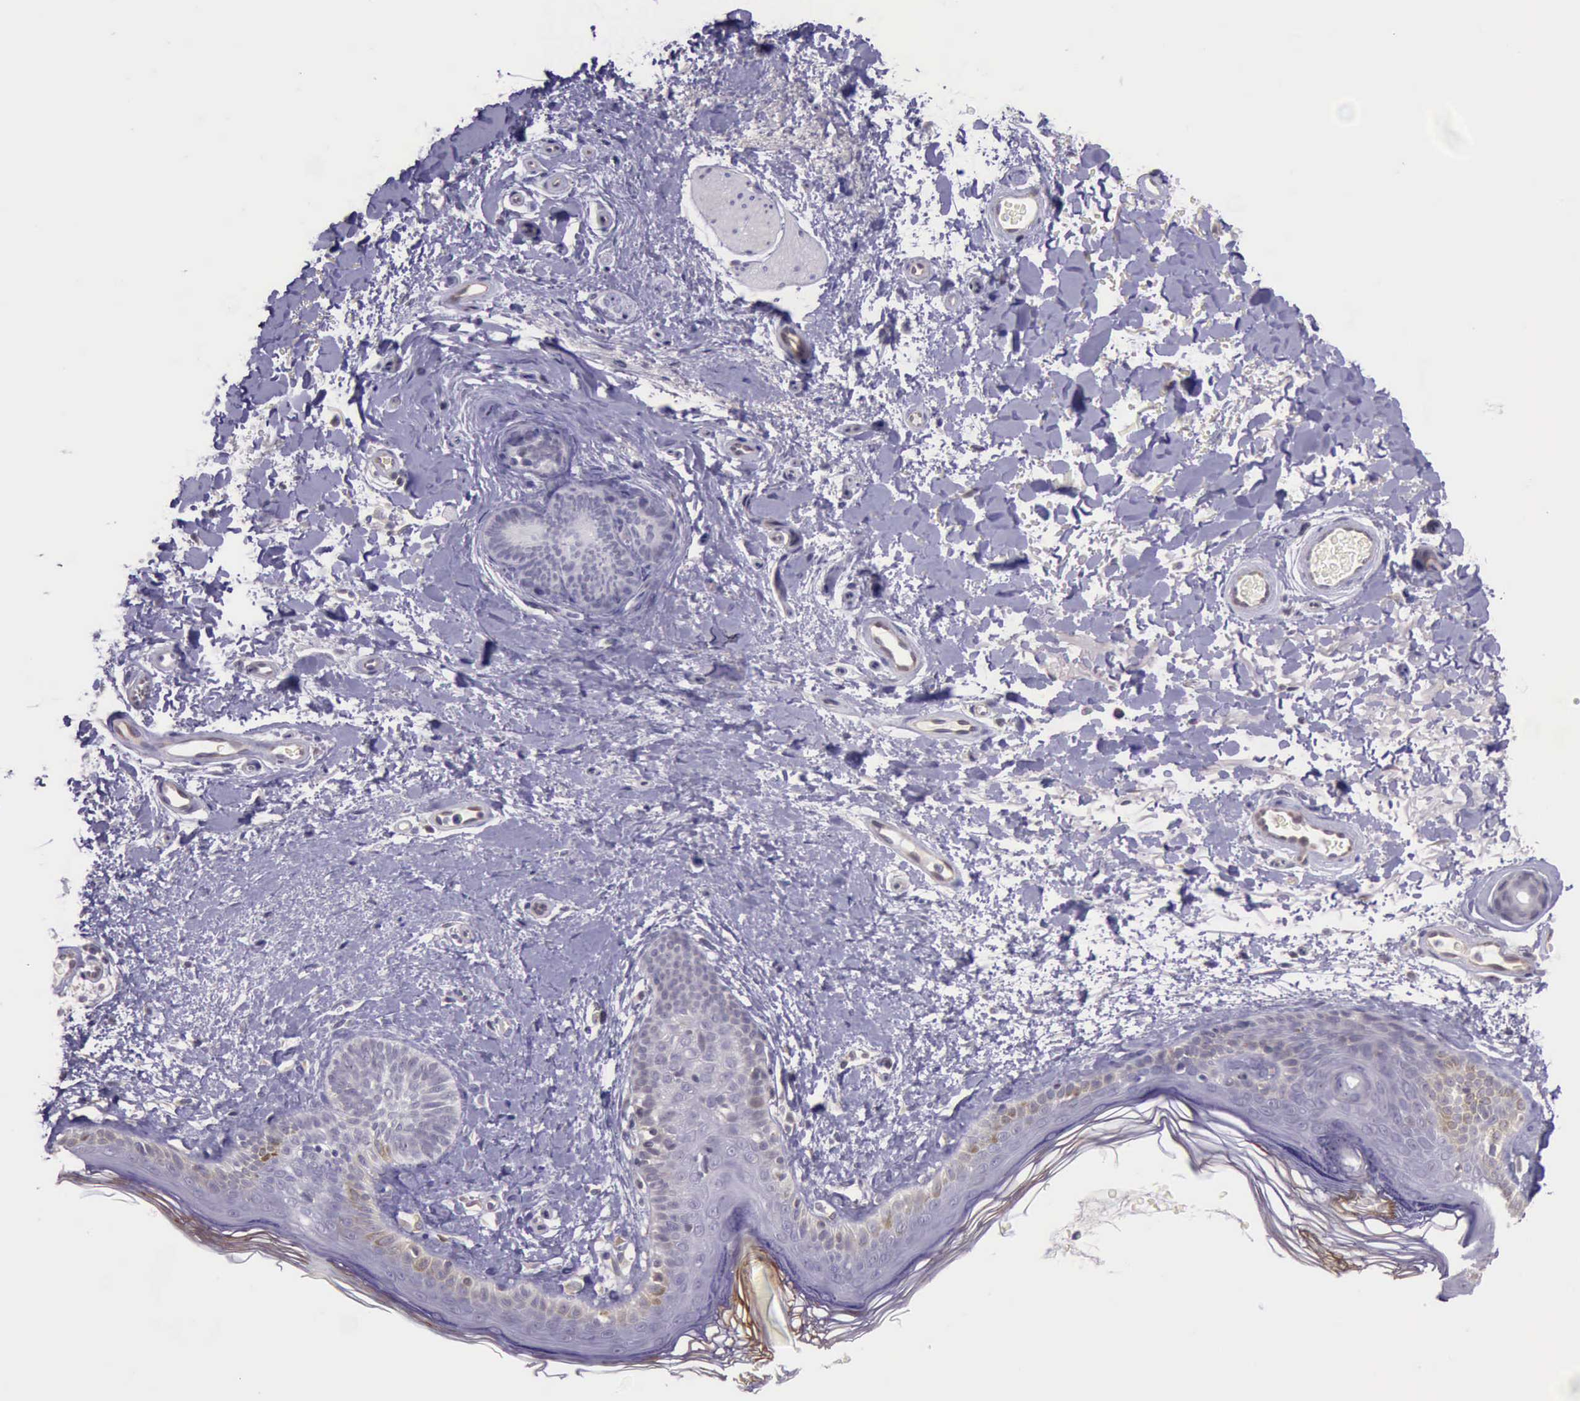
{"staining": {"intensity": "negative", "quantity": "none", "location": "none"}, "tissue": "skin", "cell_type": "Fibroblasts", "image_type": "normal", "snomed": [{"axis": "morphology", "description": "Normal tissue, NOS"}, {"axis": "topography", "description": "Skin"}], "caption": "DAB (3,3'-diaminobenzidine) immunohistochemical staining of unremarkable skin exhibits no significant expression in fibroblasts. (Brightfield microscopy of DAB (3,3'-diaminobenzidine) immunohistochemistry (IHC) at high magnification).", "gene": "PARP1", "patient": {"sex": "male", "age": 63}}